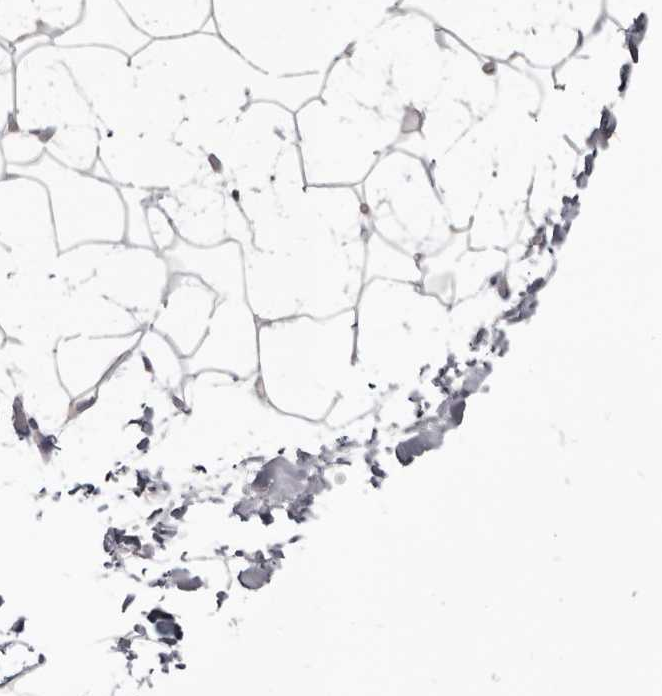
{"staining": {"intensity": "weak", "quantity": "<25%", "location": "cytoplasmic/membranous"}, "tissue": "adipose tissue", "cell_type": "Adipocytes", "image_type": "normal", "snomed": [{"axis": "morphology", "description": "Normal tissue, NOS"}, {"axis": "topography", "description": "Soft tissue"}], "caption": "IHC of unremarkable human adipose tissue demonstrates no staining in adipocytes.", "gene": "CGN", "patient": {"sex": "male", "age": 72}}